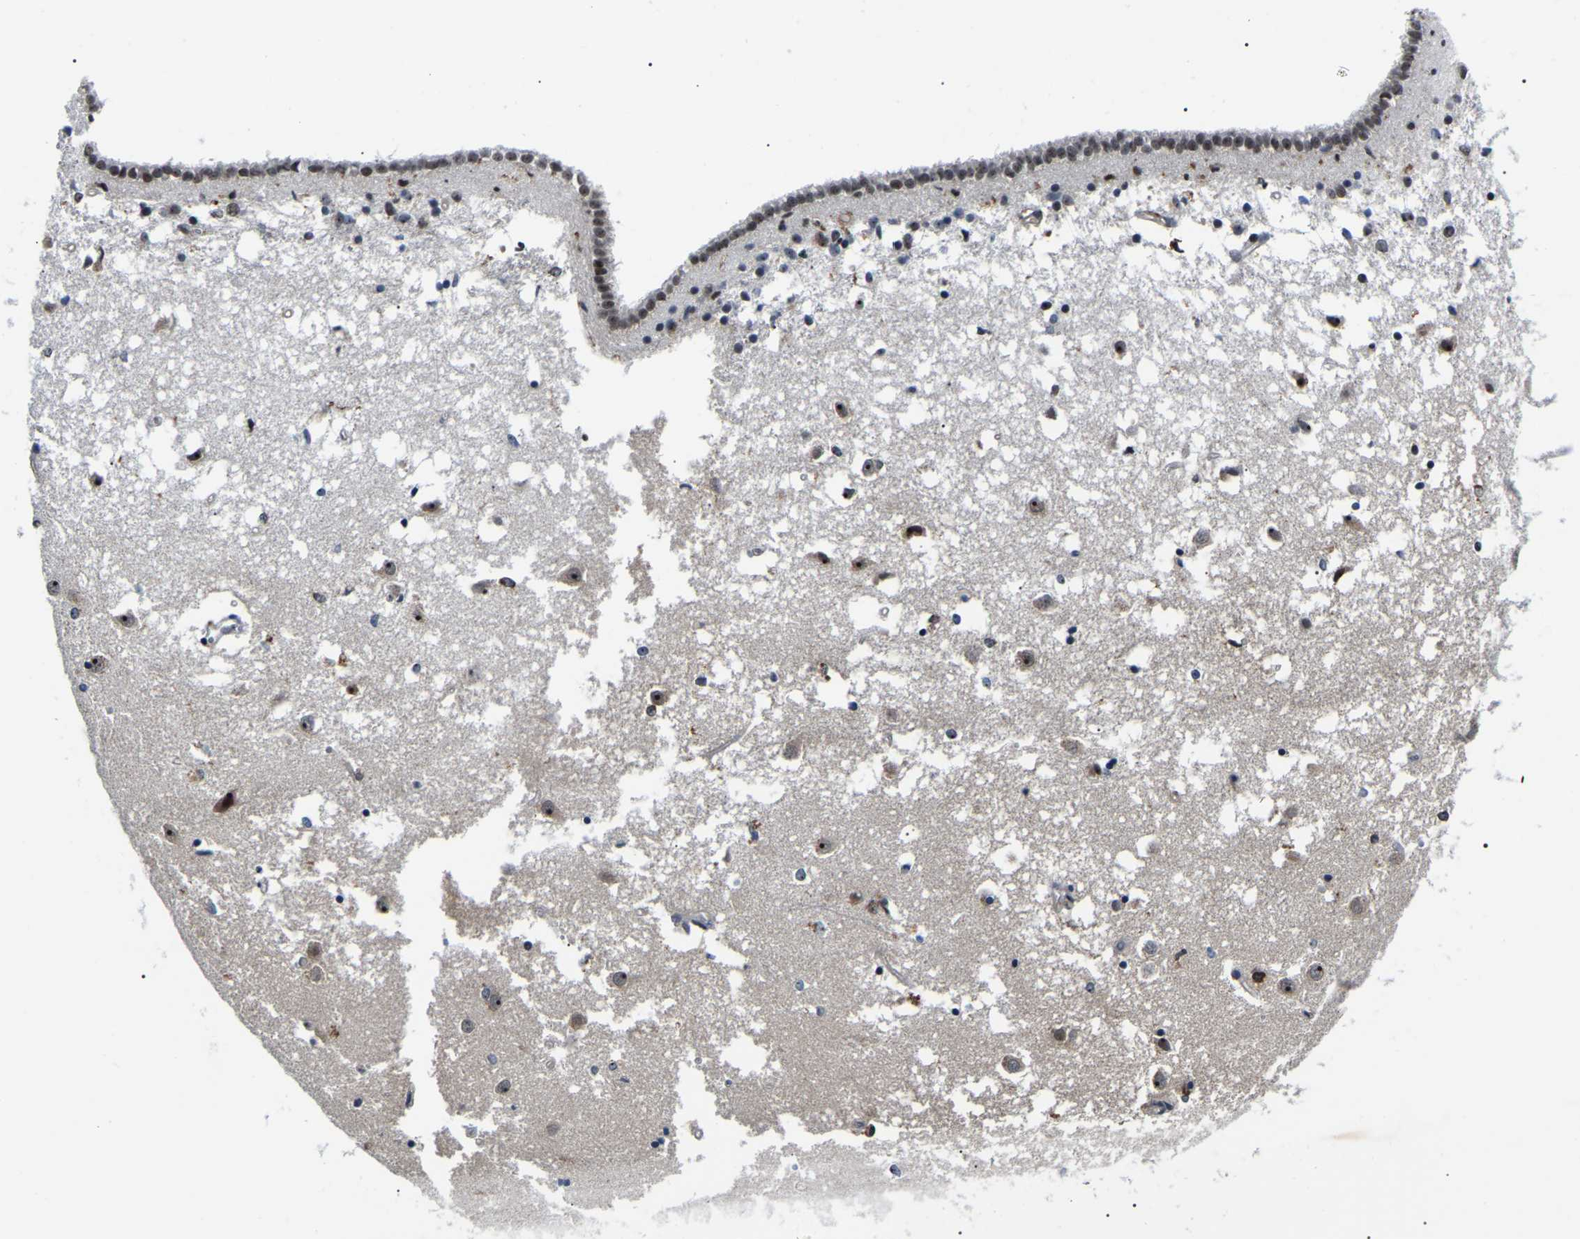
{"staining": {"intensity": "strong", "quantity": "25%-75%", "location": "nuclear"}, "tissue": "caudate", "cell_type": "Glial cells", "image_type": "normal", "snomed": [{"axis": "morphology", "description": "Normal tissue, NOS"}, {"axis": "topography", "description": "Lateral ventricle wall"}], "caption": "Benign caudate demonstrates strong nuclear expression in about 25%-75% of glial cells Using DAB (3,3'-diaminobenzidine) (brown) and hematoxylin (blue) stains, captured at high magnification using brightfield microscopy..", "gene": "RRP1B", "patient": {"sex": "male", "age": 45}}